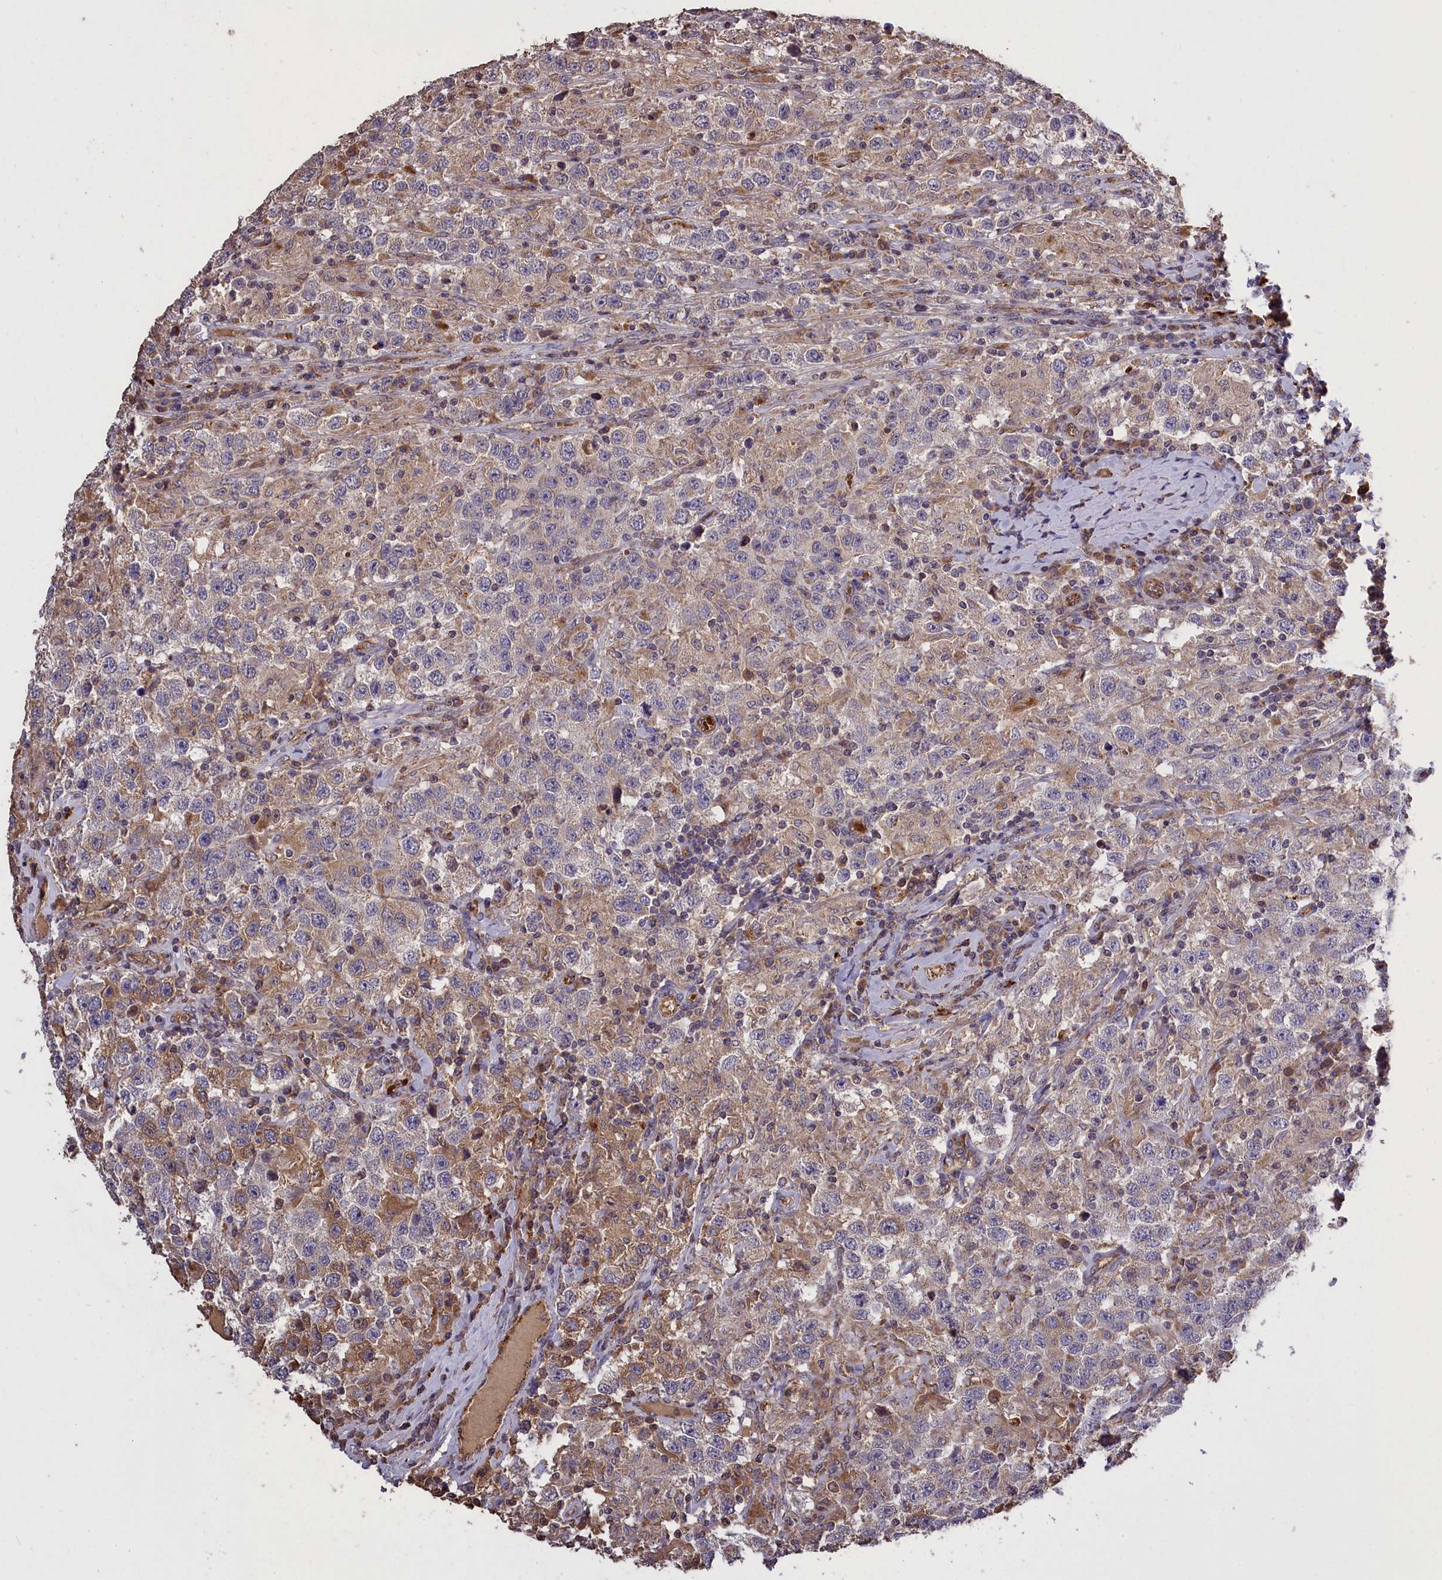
{"staining": {"intensity": "negative", "quantity": "none", "location": "none"}, "tissue": "testis cancer", "cell_type": "Tumor cells", "image_type": "cancer", "snomed": [{"axis": "morphology", "description": "Seminoma, NOS"}, {"axis": "topography", "description": "Testis"}], "caption": "Tumor cells show no significant expression in testis seminoma.", "gene": "CLRN2", "patient": {"sex": "male", "age": 41}}